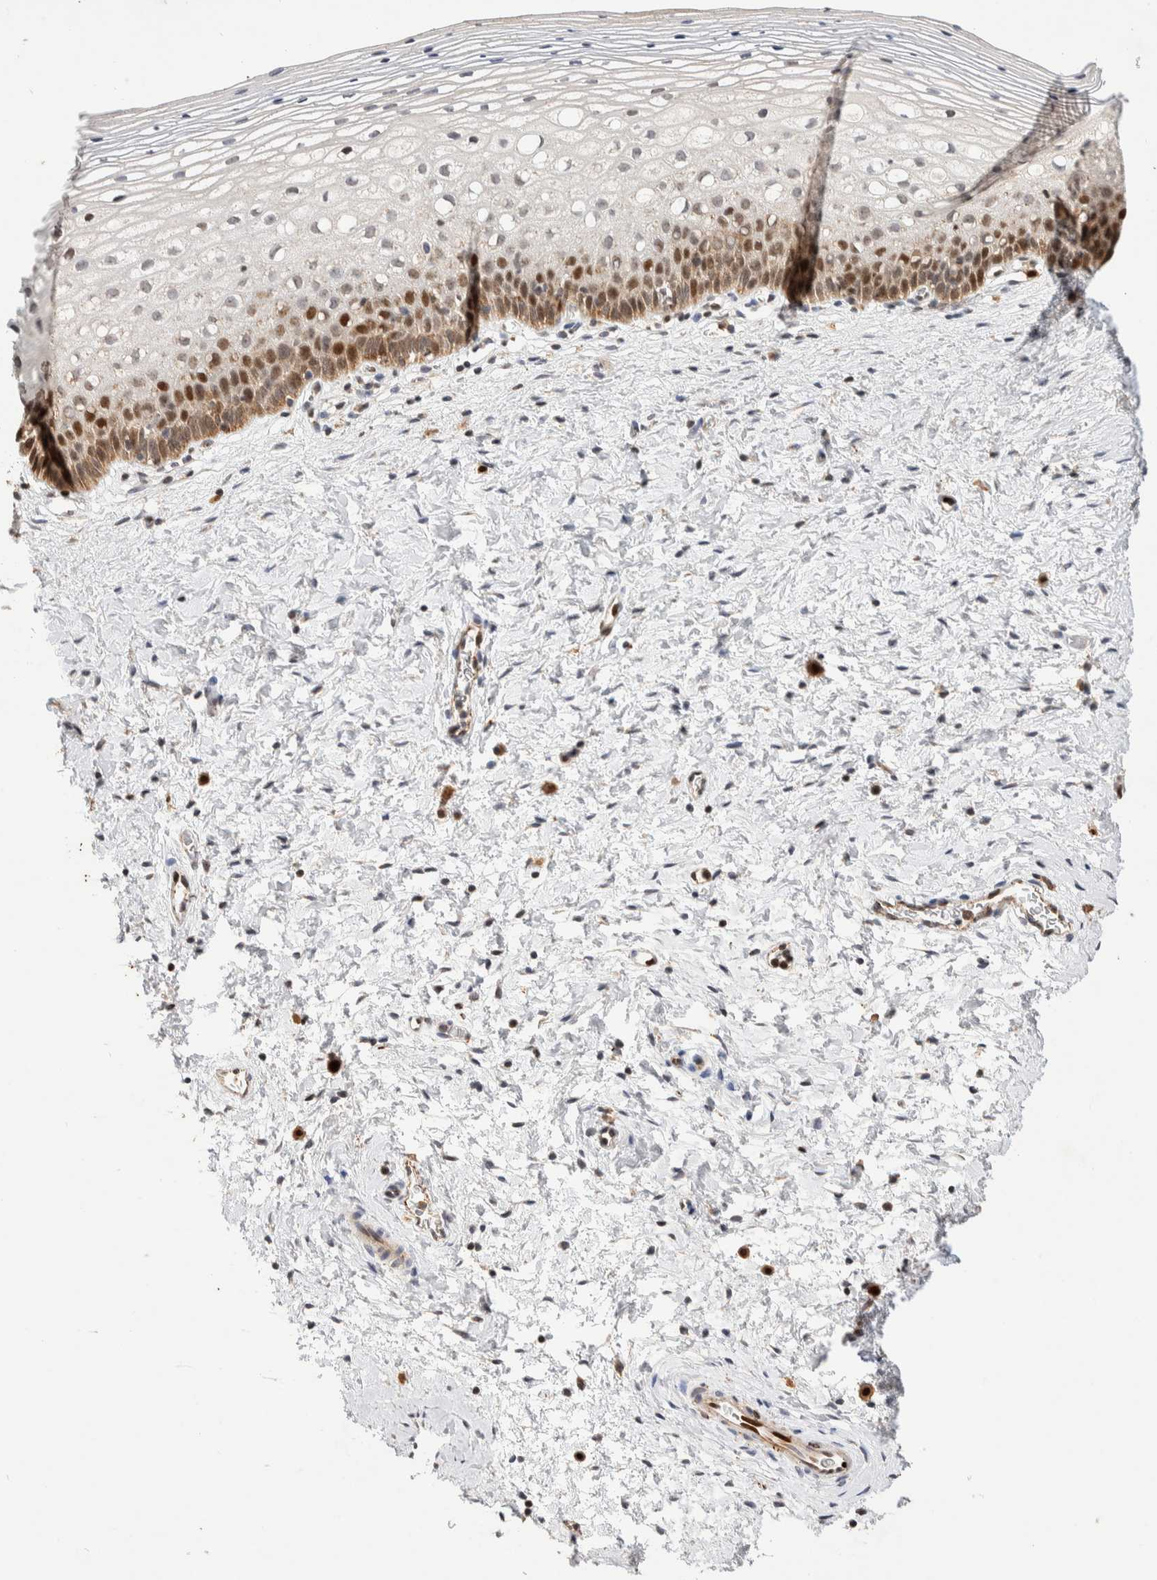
{"staining": {"intensity": "strong", "quantity": "25%-75%", "location": "nuclear"}, "tissue": "cervix", "cell_type": "Squamous epithelial cells", "image_type": "normal", "snomed": [{"axis": "morphology", "description": "Normal tissue, NOS"}, {"axis": "topography", "description": "Cervix"}], "caption": "This histopathology image reveals immunohistochemistry staining of normal cervix, with high strong nuclear positivity in about 25%-75% of squamous epithelial cells.", "gene": "NSMAF", "patient": {"sex": "female", "age": 72}}